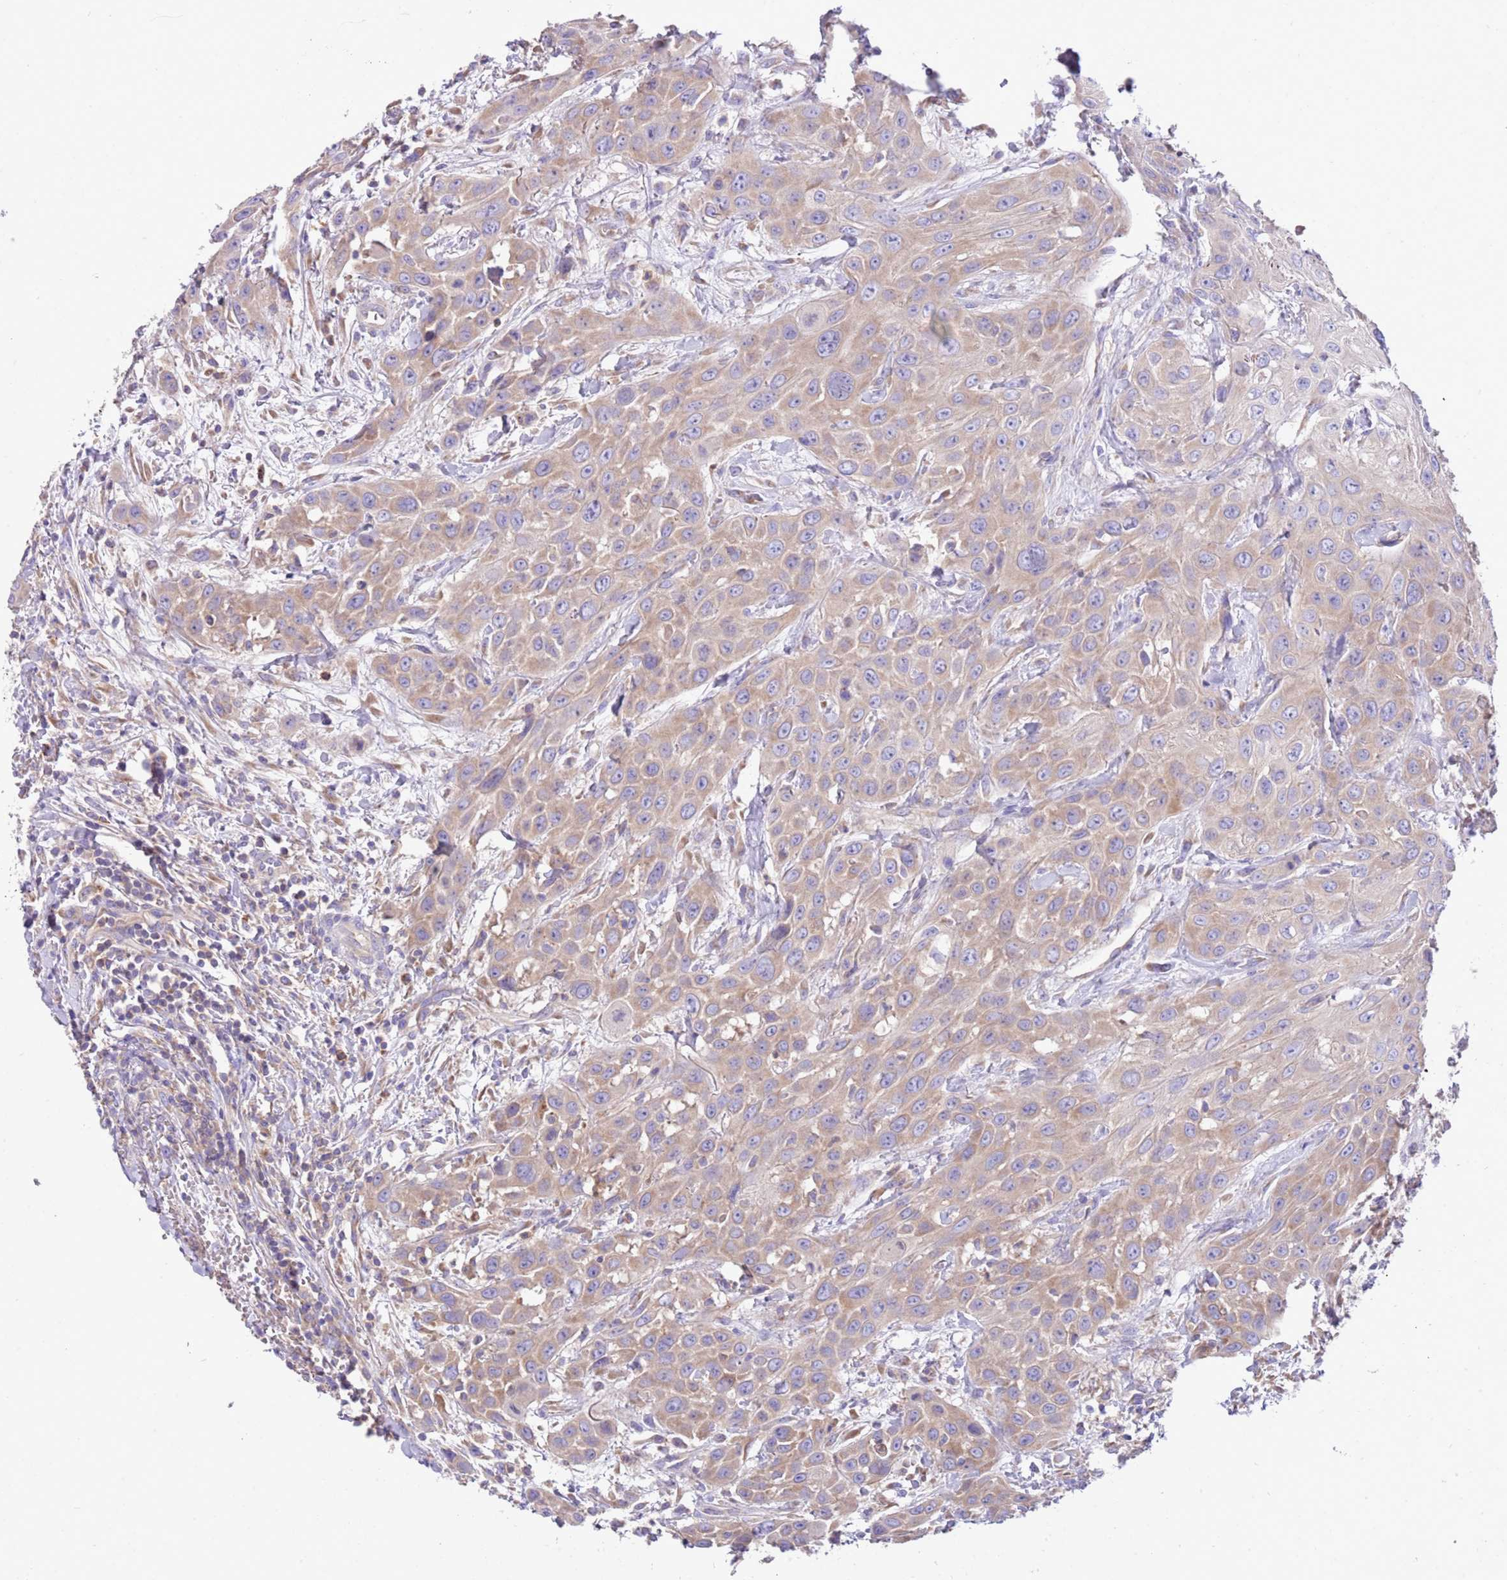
{"staining": {"intensity": "moderate", "quantity": ">75%", "location": "cytoplasmic/membranous"}, "tissue": "head and neck cancer", "cell_type": "Tumor cells", "image_type": "cancer", "snomed": [{"axis": "morphology", "description": "Squamous cell carcinoma, NOS"}, {"axis": "topography", "description": "Head-Neck"}], "caption": "Immunohistochemical staining of human head and neck cancer (squamous cell carcinoma) shows medium levels of moderate cytoplasmic/membranous protein expression in about >75% of tumor cells. Immunohistochemistry (ihc) stains the protein of interest in brown and the nuclei are stained blue.", "gene": "RPS10", "patient": {"sex": "male", "age": 81}}